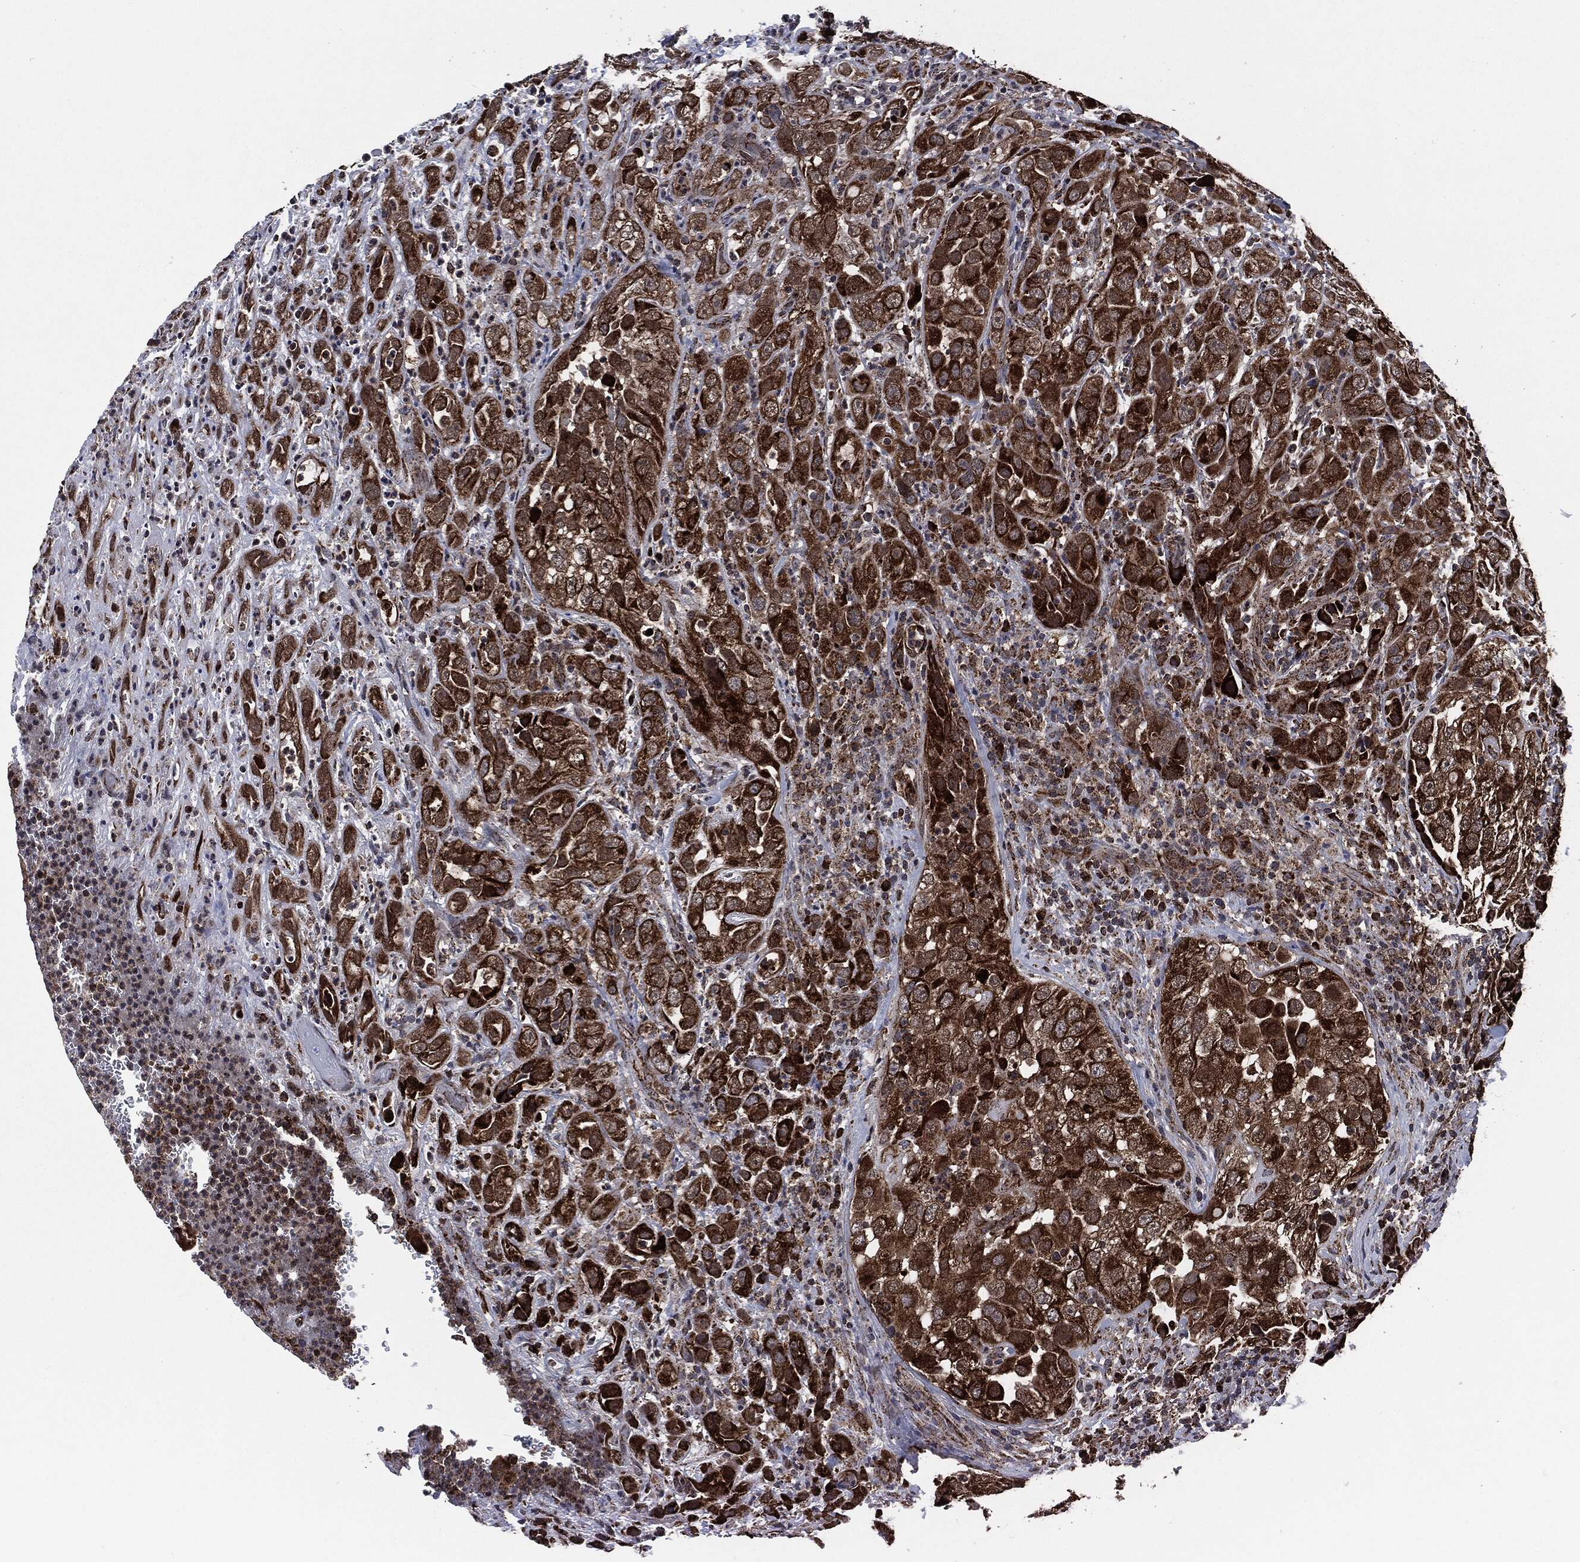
{"staining": {"intensity": "strong", "quantity": "25%-75%", "location": "cytoplasmic/membranous"}, "tissue": "urothelial cancer", "cell_type": "Tumor cells", "image_type": "cancer", "snomed": [{"axis": "morphology", "description": "Urothelial carcinoma, High grade"}, {"axis": "topography", "description": "Urinary bladder"}], "caption": "Urothelial cancer stained with a brown dye reveals strong cytoplasmic/membranous positive expression in about 25%-75% of tumor cells.", "gene": "FH", "patient": {"sex": "female", "age": 41}}